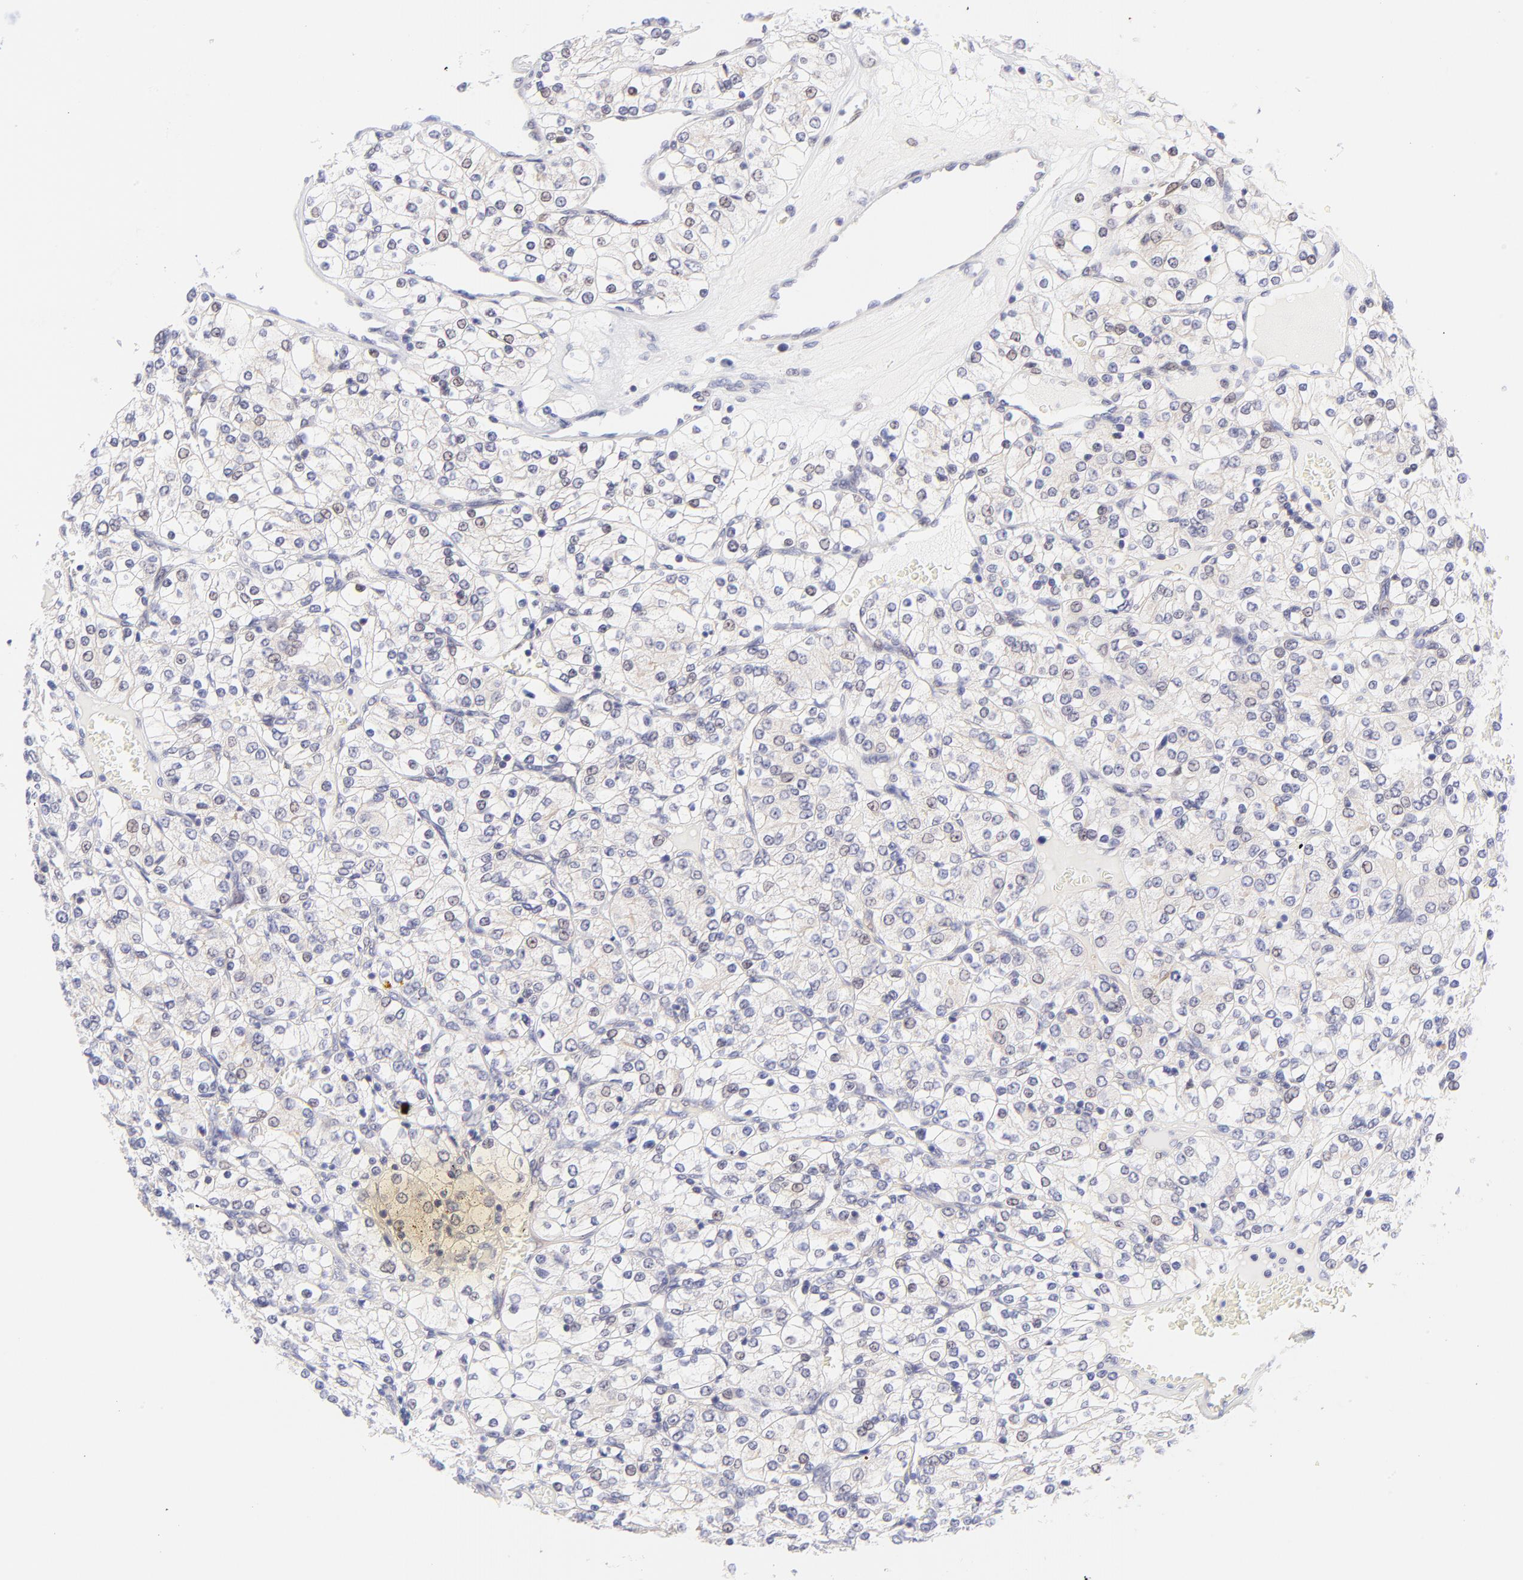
{"staining": {"intensity": "negative", "quantity": "none", "location": "none"}, "tissue": "renal cancer", "cell_type": "Tumor cells", "image_type": "cancer", "snomed": [{"axis": "morphology", "description": "Adenocarcinoma, NOS"}, {"axis": "topography", "description": "Kidney"}], "caption": "High magnification brightfield microscopy of renal cancer (adenocarcinoma) stained with DAB (3,3'-diaminobenzidine) (brown) and counterstained with hematoxylin (blue): tumor cells show no significant expression.", "gene": "PBDC1", "patient": {"sex": "female", "age": 62}}